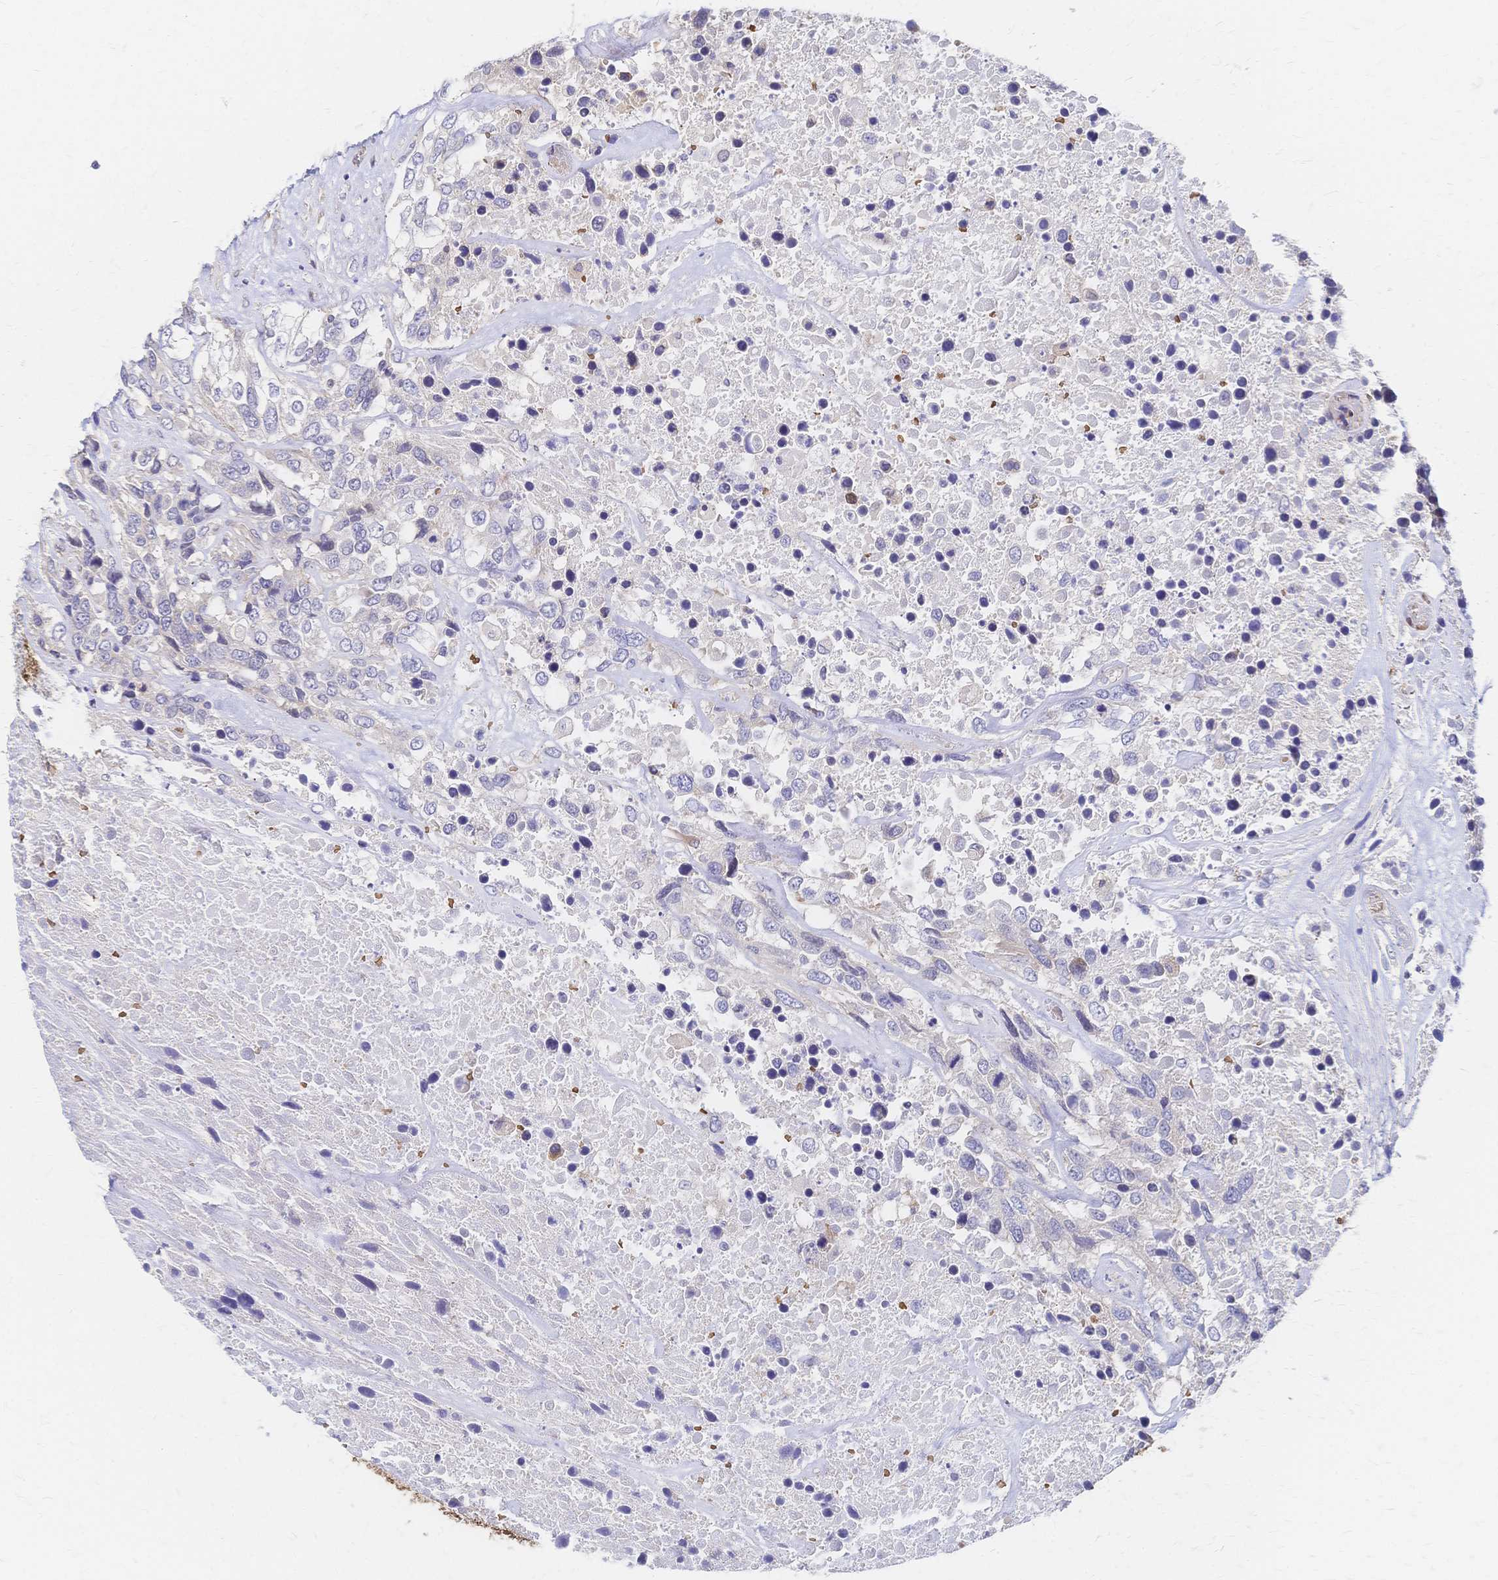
{"staining": {"intensity": "negative", "quantity": "none", "location": "none"}, "tissue": "urothelial cancer", "cell_type": "Tumor cells", "image_type": "cancer", "snomed": [{"axis": "morphology", "description": "Urothelial carcinoma, High grade"}, {"axis": "topography", "description": "Urinary bladder"}], "caption": "The IHC micrograph has no significant positivity in tumor cells of urothelial cancer tissue.", "gene": "SLC5A1", "patient": {"sex": "female", "age": 70}}